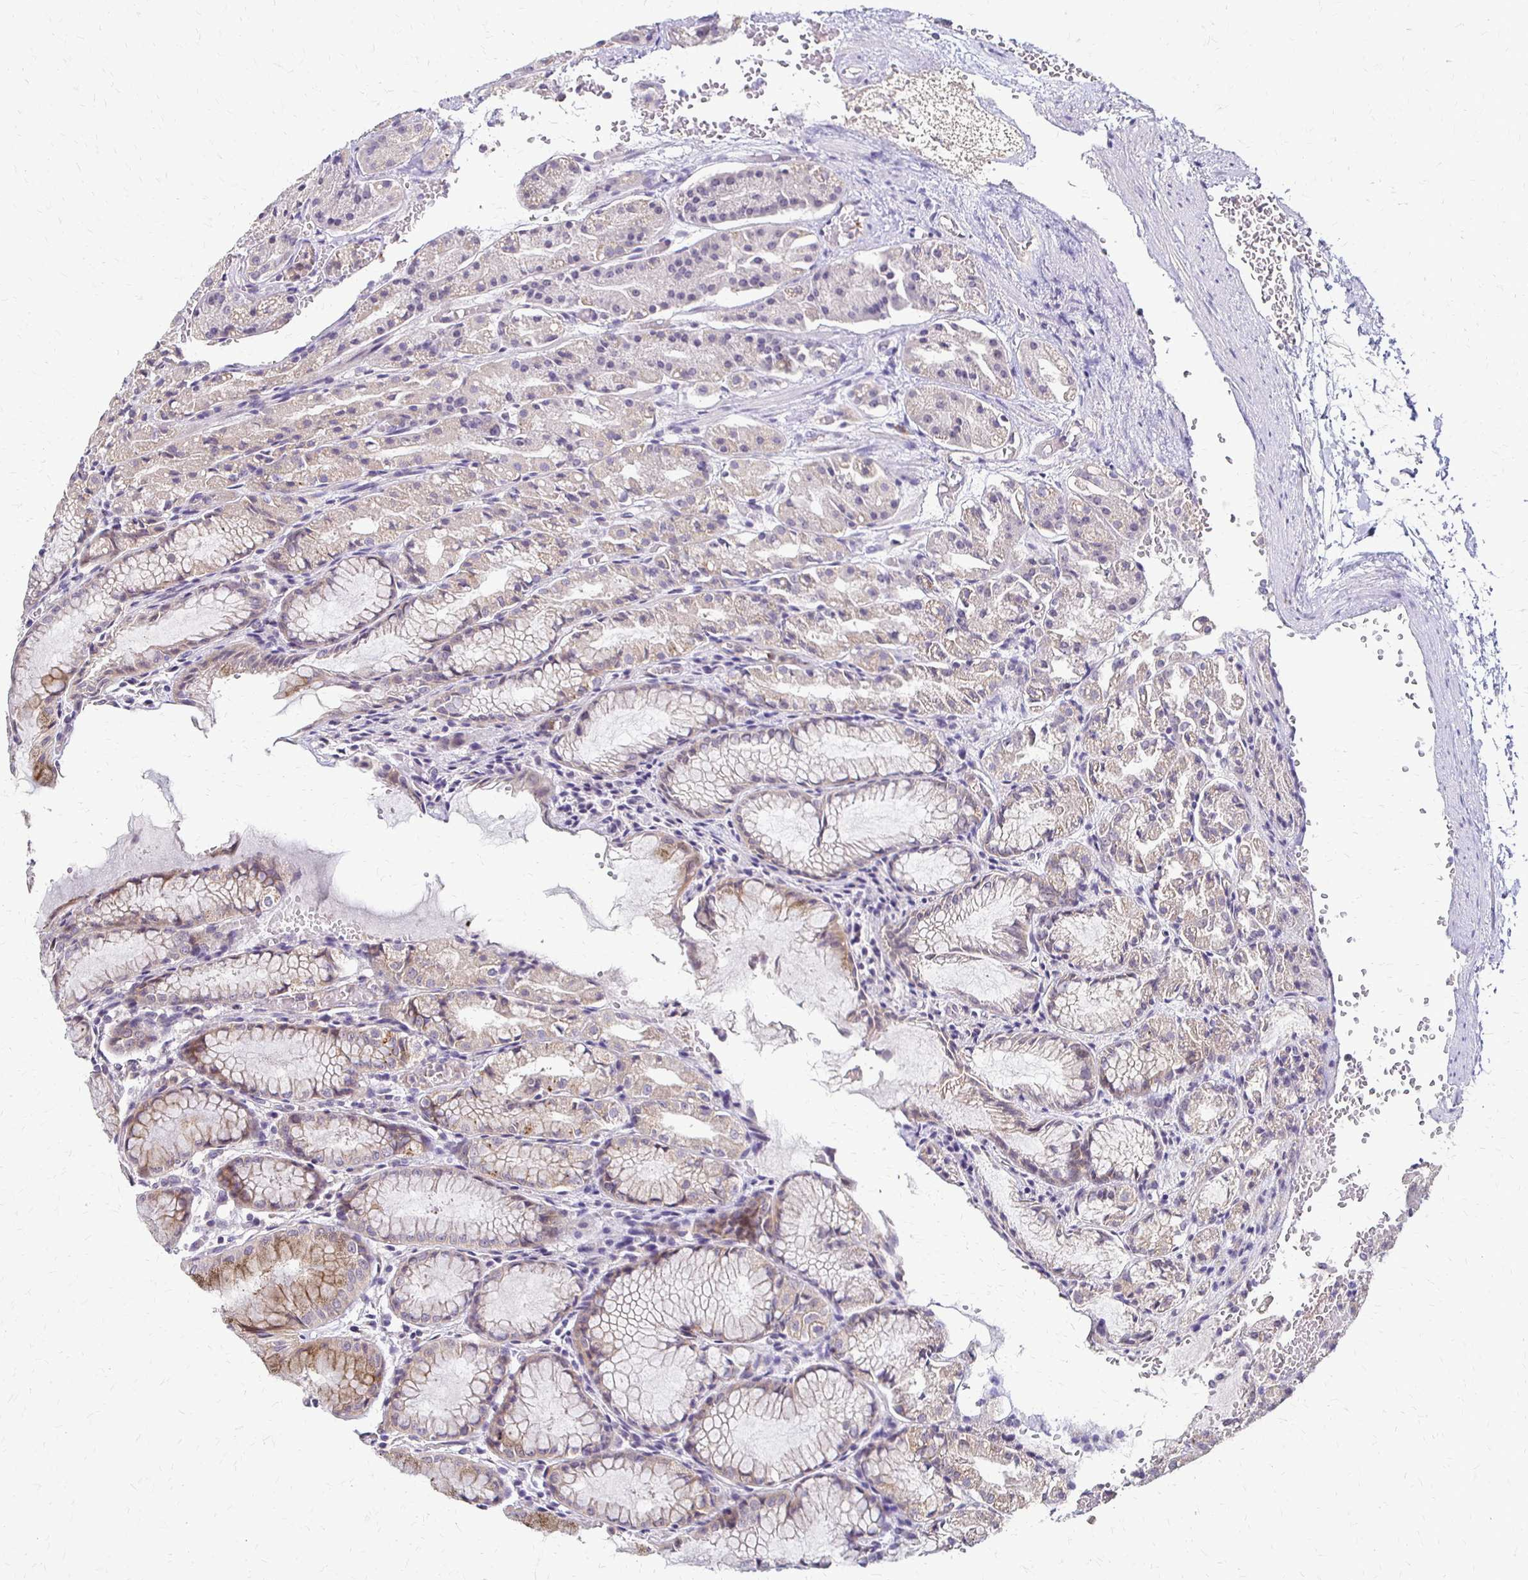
{"staining": {"intensity": "moderate", "quantity": "<25%", "location": "cytoplasmic/membranous"}, "tissue": "stomach", "cell_type": "Glandular cells", "image_type": "normal", "snomed": [{"axis": "morphology", "description": "Normal tissue, NOS"}, {"axis": "topography", "description": "Stomach"}], "caption": "Brown immunohistochemical staining in benign human stomach reveals moderate cytoplasmic/membranous expression in approximately <25% of glandular cells.", "gene": "SLC9A9", "patient": {"sex": "female", "age": 57}}